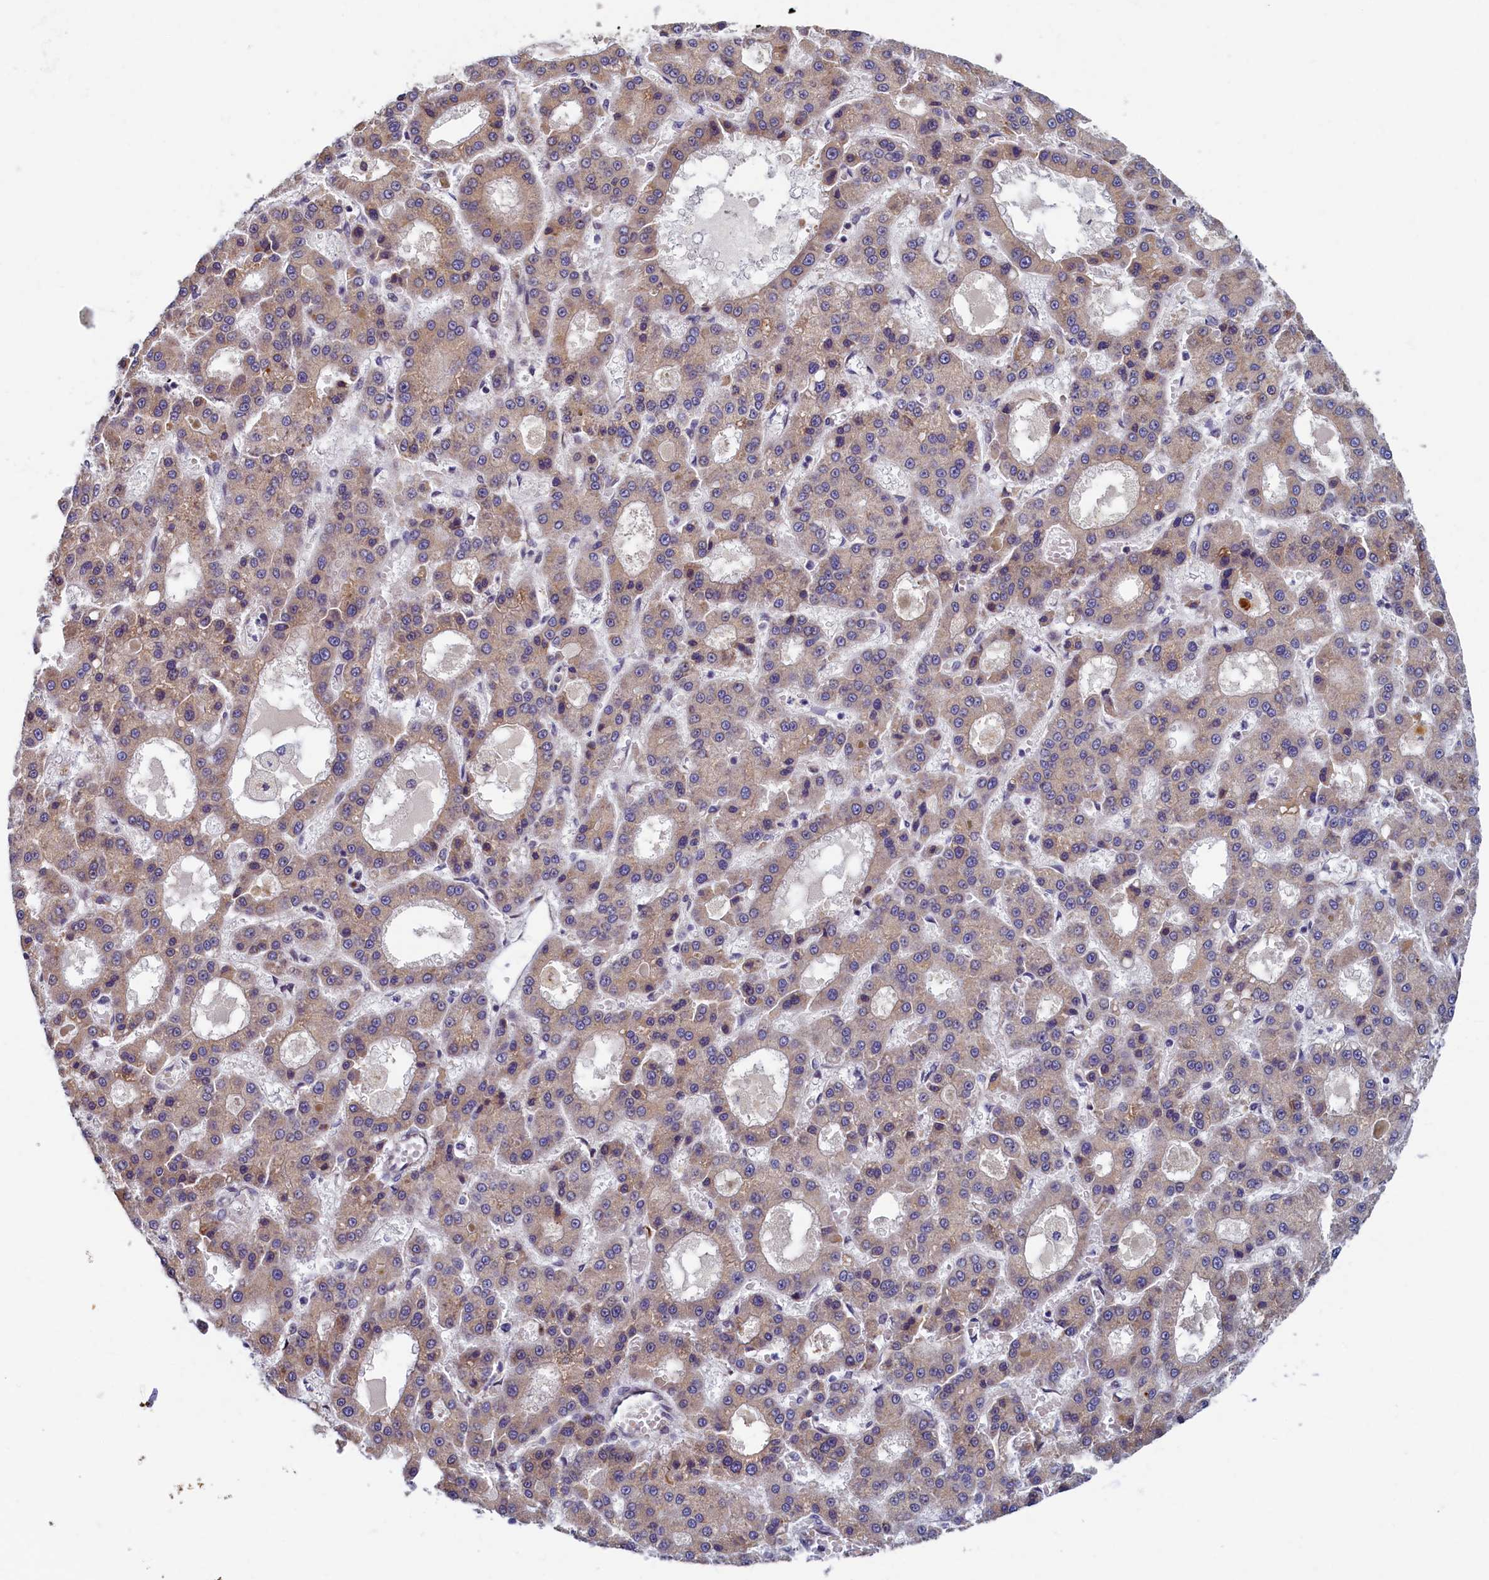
{"staining": {"intensity": "weak", "quantity": "25%-75%", "location": "cytoplasmic/membranous"}, "tissue": "liver cancer", "cell_type": "Tumor cells", "image_type": "cancer", "snomed": [{"axis": "morphology", "description": "Carcinoma, Hepatocellular, NOS"}, {"axis": "topography", "description": "Liver"}], "caption": "Protein expression analysis of liver cancer (hepatocellular carcinoma) exhibits weak cytoplasmic/membranous staining in approximately 25%-75% of tumor cells. (DAB IHC, brown staining for protein, blue staining for nuclei).", "gene": "SLC16A14", "patient": {"sex": "male", "age": 70}}